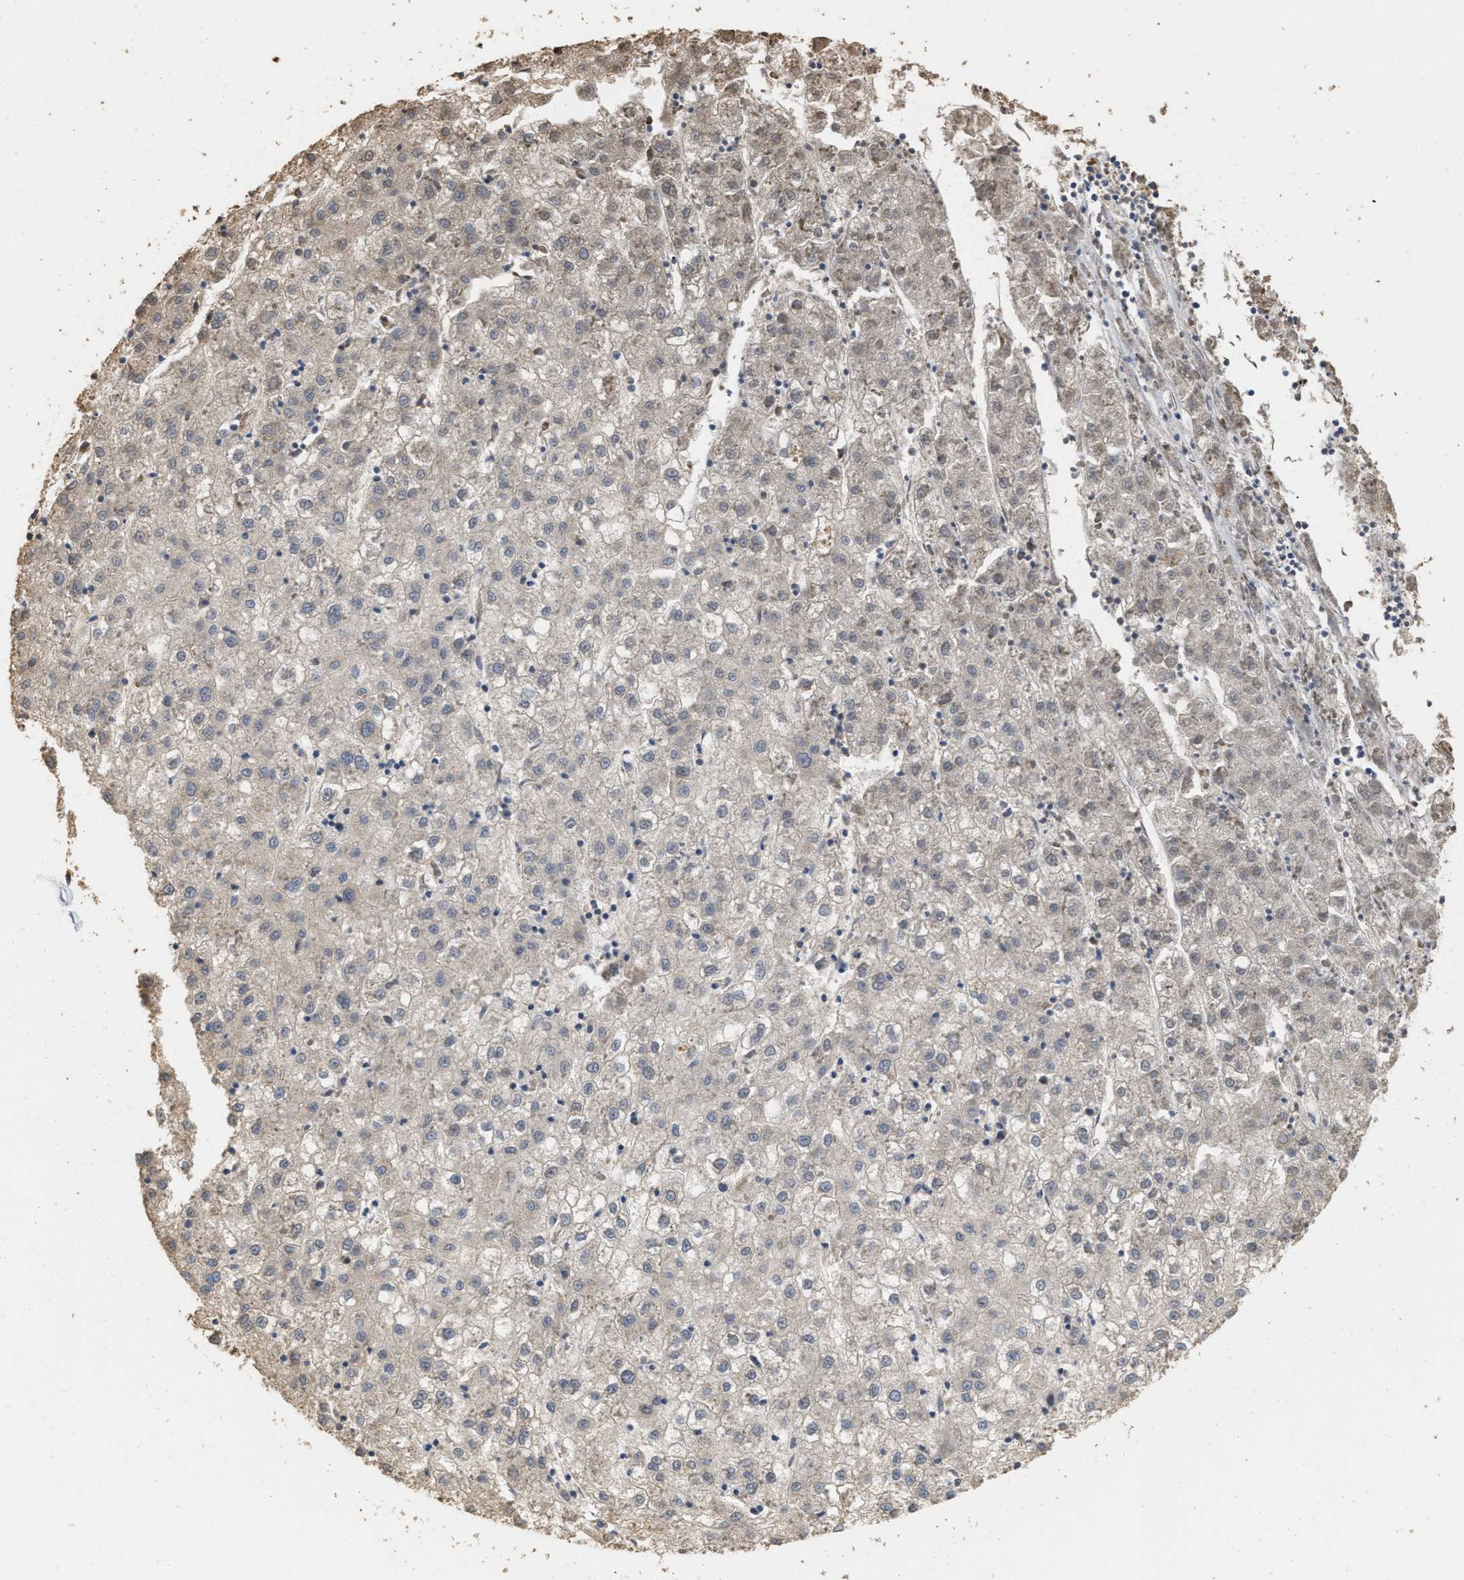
{"staining": {"intensity": "weak", "quantity": ">75%", "location": "cytoplasmic/membranous"}, "tissue": "liver cancer", "cell_type": "Tumor cells", "image_type": "cancer", "snomed": [{"axis": "morphology", "description": "Carcinoma, Hepatocellular, NOS"}, {"axis": "topography", "description": "Liver"}], "caption": "Protein expression analysis of liver cancer shows weak cytoplasmic/membranous positivity in approximately >75% of tumor cells.", "gene": "NCS1", "patient": {"sex": "male", "age": 72}}